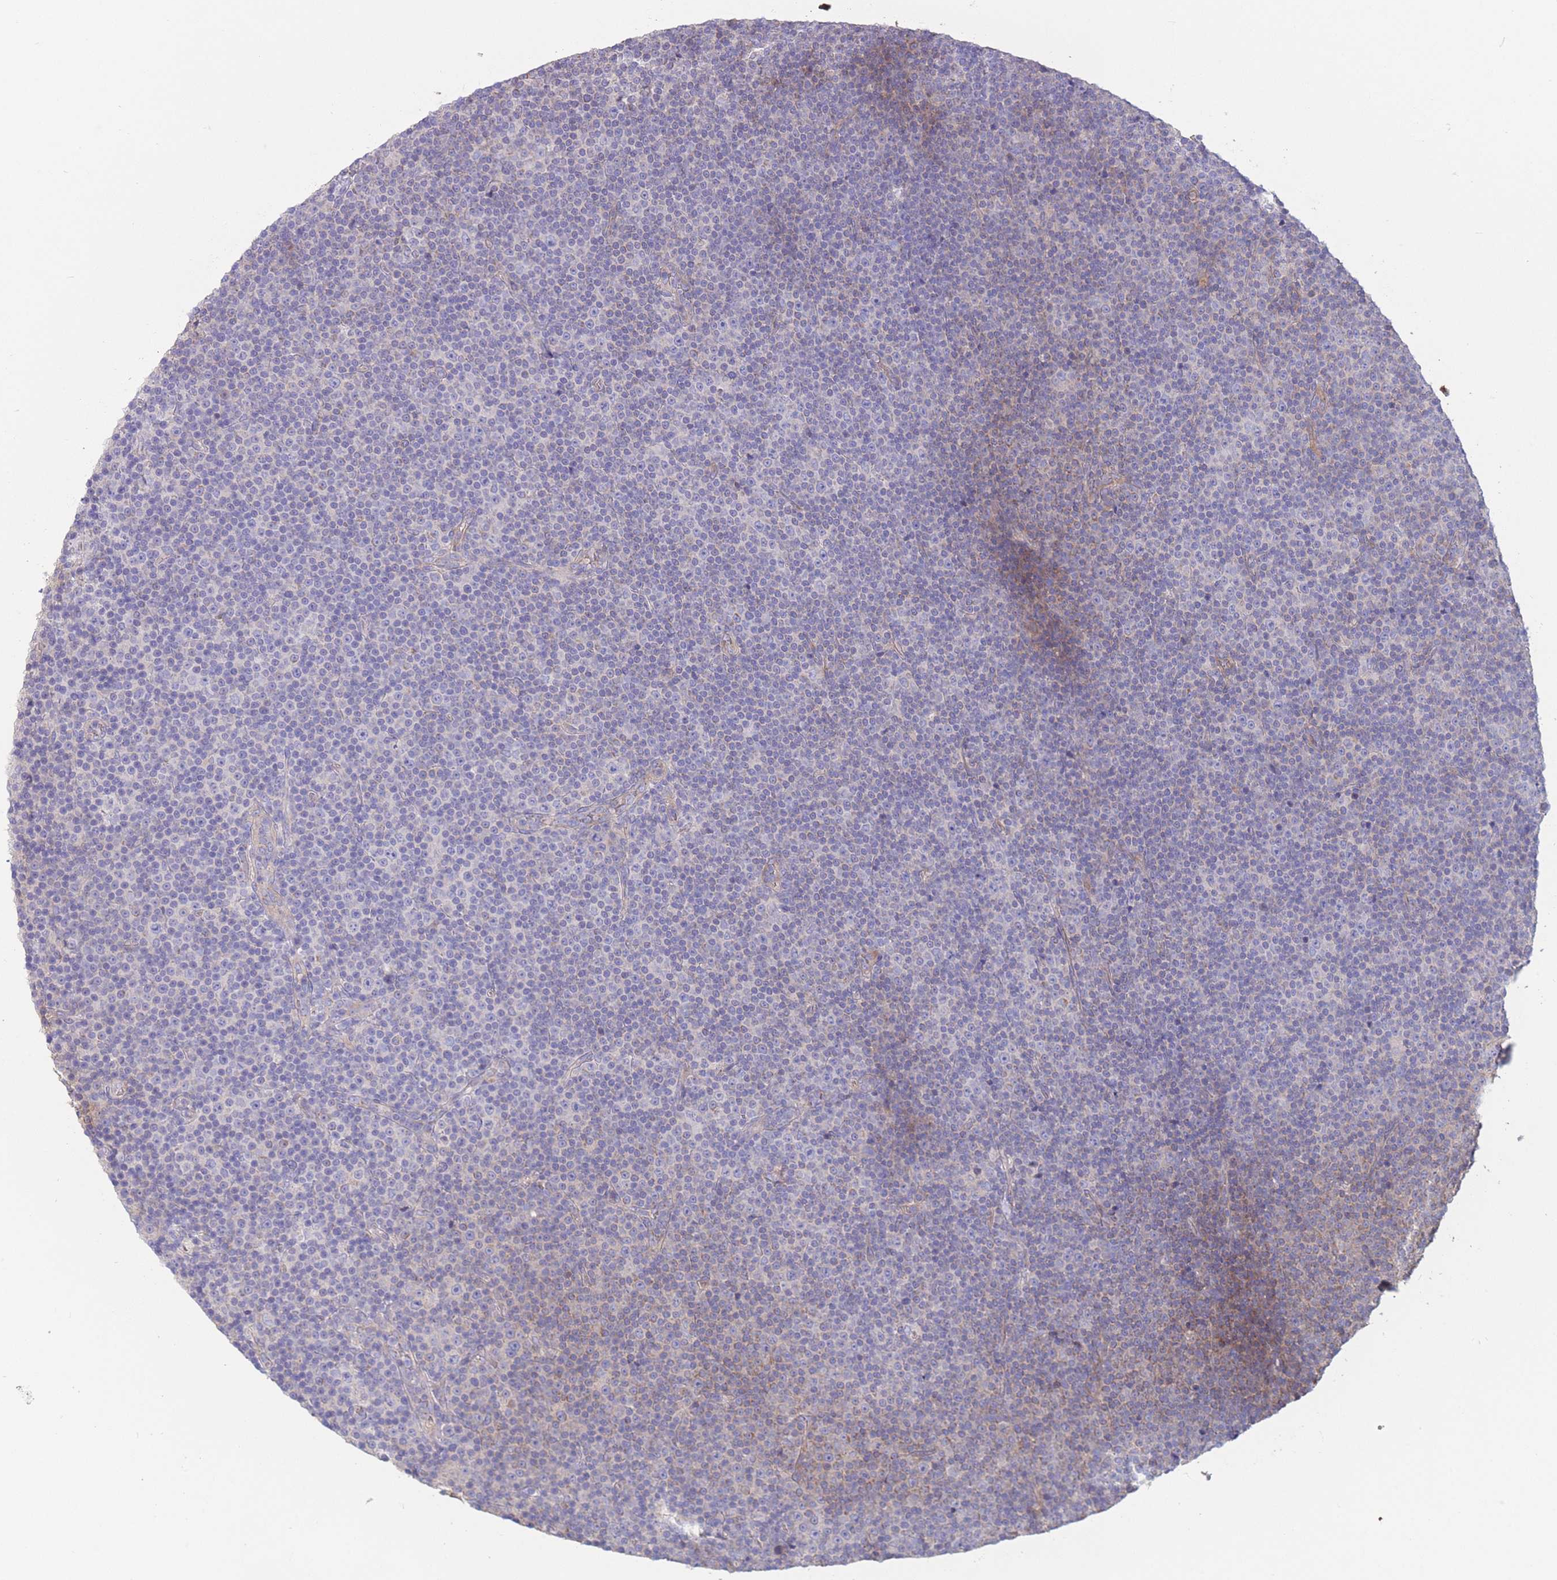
{"staining": {"intensity": "negative", "quantity": "none", "location": "none"}, "tissue": "lymphoma", "cell_type": "Tumor cells", "image_type": "cancer", "snomed": [{"axis": "morphology", "description": "Malignant lymphoma, non-Hodgkin's type, Low grade"}, {"axis": "topography", "description": "Lymph node"}], "caption": "A photomicrograph of human low-grade malignant lymphoma, non-Hodgkin's type is negative for staining in tumor cells.", "gene": "ALS2CL", "patient": {"sex": "female", "age": 67}}